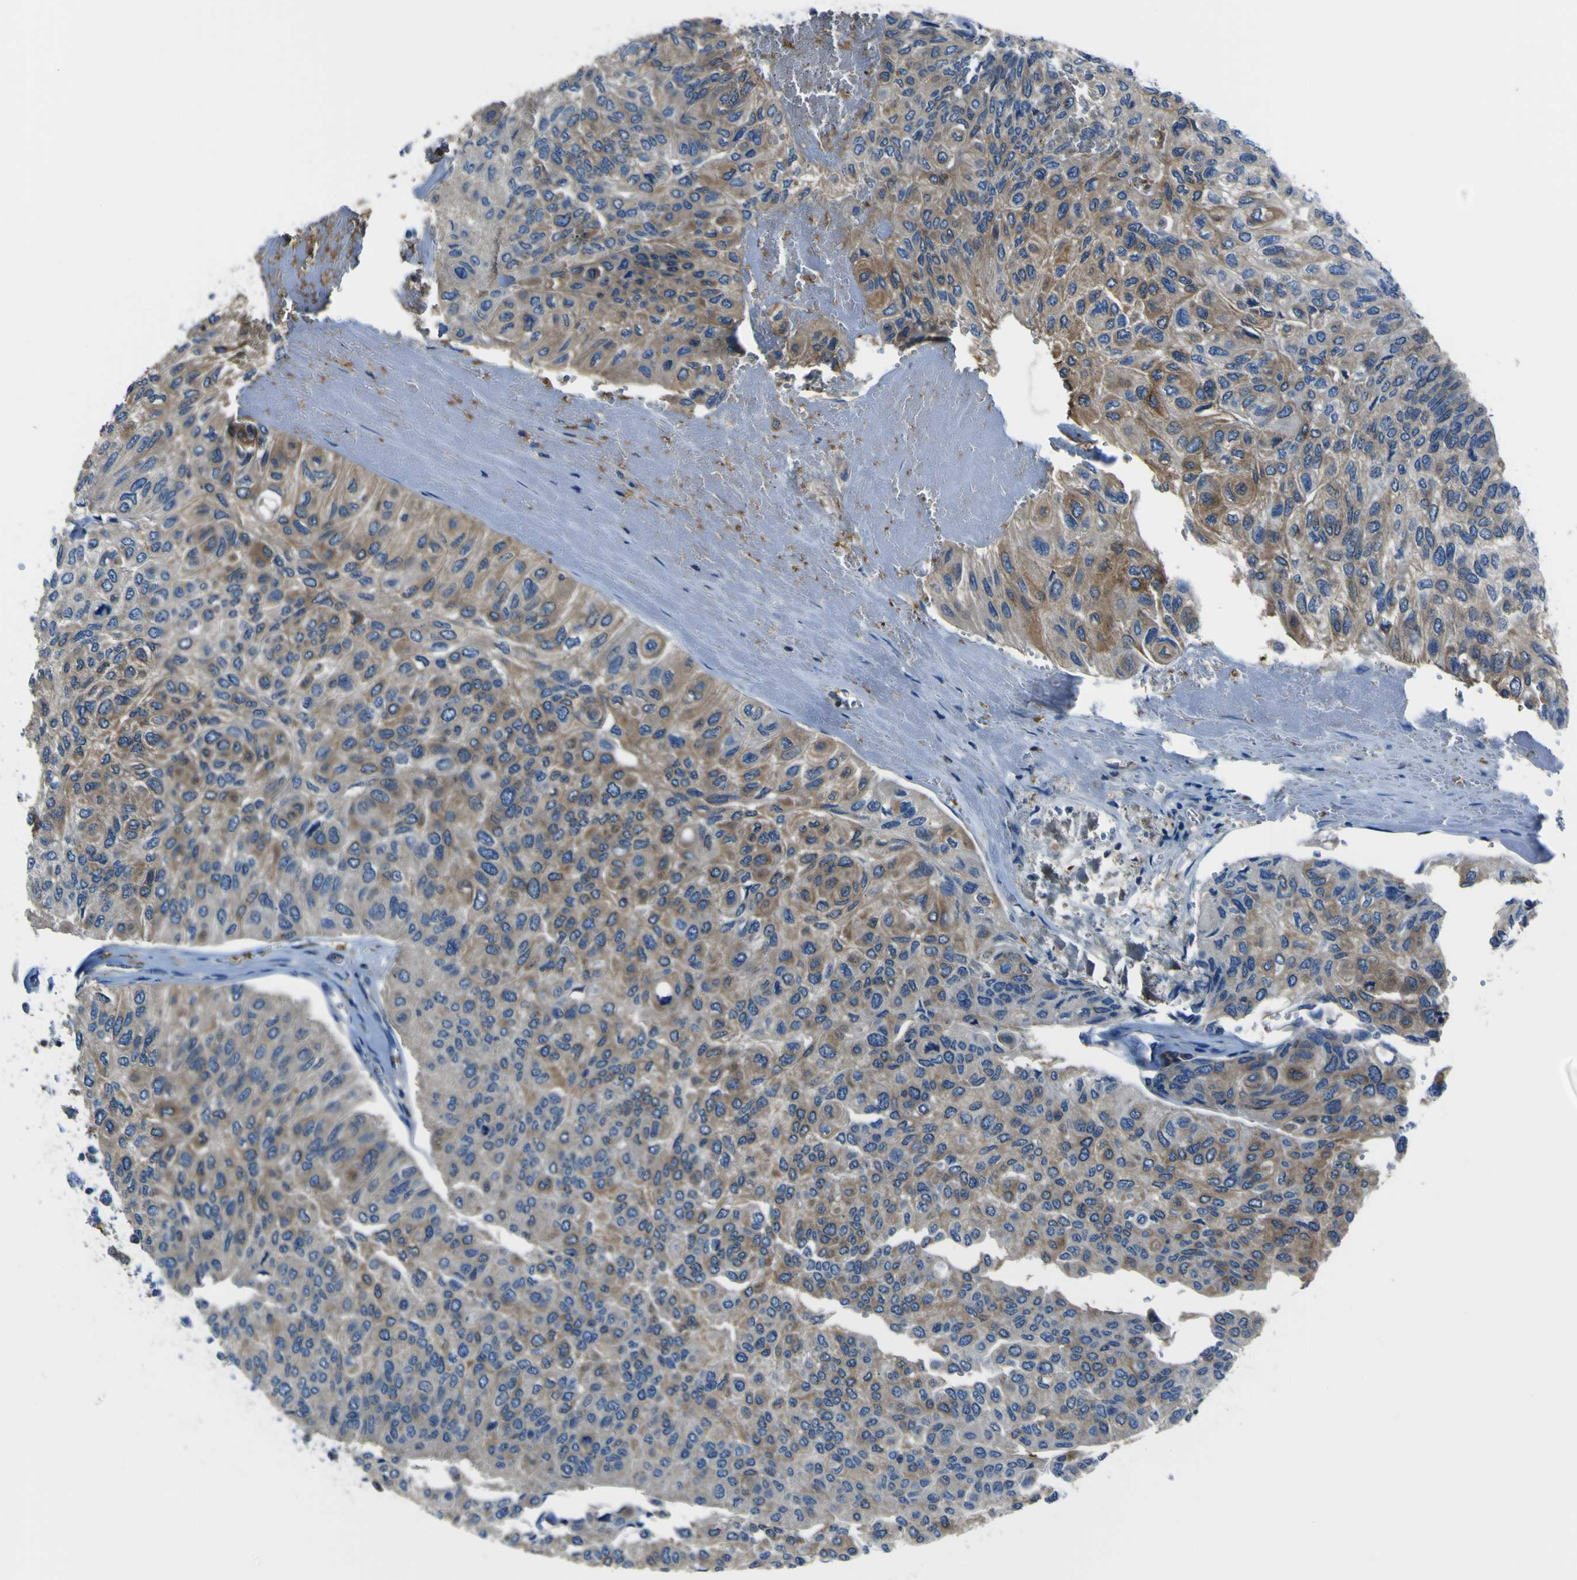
{"staining": {"intensity": "moderate", "quantity": ">75%", "location": "cytoplasmic/membranous"}, "tissue": "urothelial cancer", "cell_type": "Tumor cells", "image_type": "cancer", "snomed": [{"axis": "morphology", "description": "Urothelial carcinoma, High grade"}, {"axis": "topography", "description": "Urinary bladder"}], "caption": "Moderate cytoplasmic/membranous positivity is identified in approximately >75% of tumor cells in urothelial cancer. (IHC, brightfield microscopy, high magnification).", "gene": "STIM1", "patient": {"sex": "male", "age": 66}}